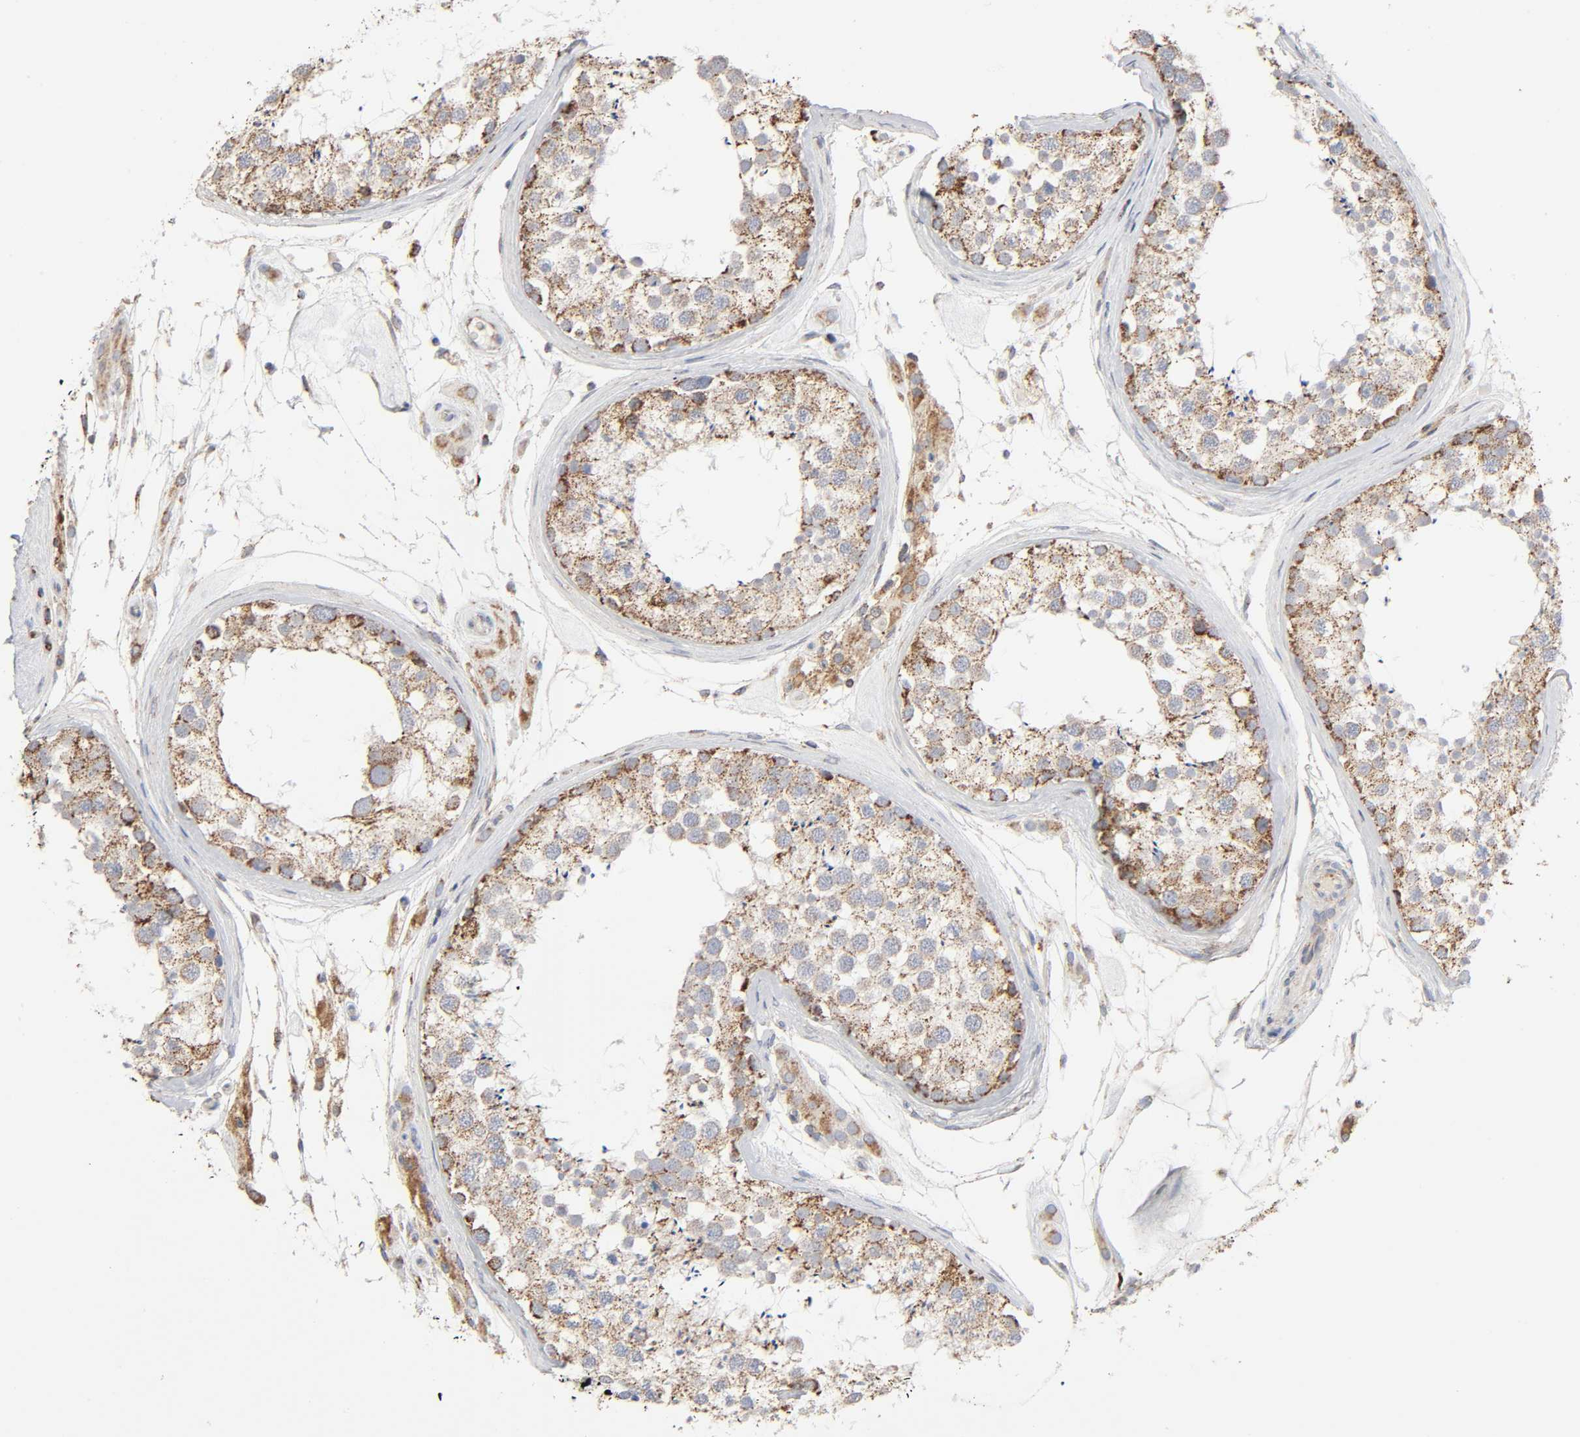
{"staining": {"intensity": "moderate", "quantity": ">75%", "location": "cytoplasmic/membranous"}, "tissue": "testis", "cell_type": "Cells in seminiferous ducts", "image_type": "normal", "snomed": [{"axis": "morphology", "description": "Normal tissue, NOS"}, {"axis": "topography", "description": "Testis"}], "caption": "Testis stained for a protein (brown) exhibits moderate cytoplasmic/membranous positive staining in about >75% of cells in seminiferous ducts.", "gene": "SYT16", "patient": {"sex": "male", "age": 46}}